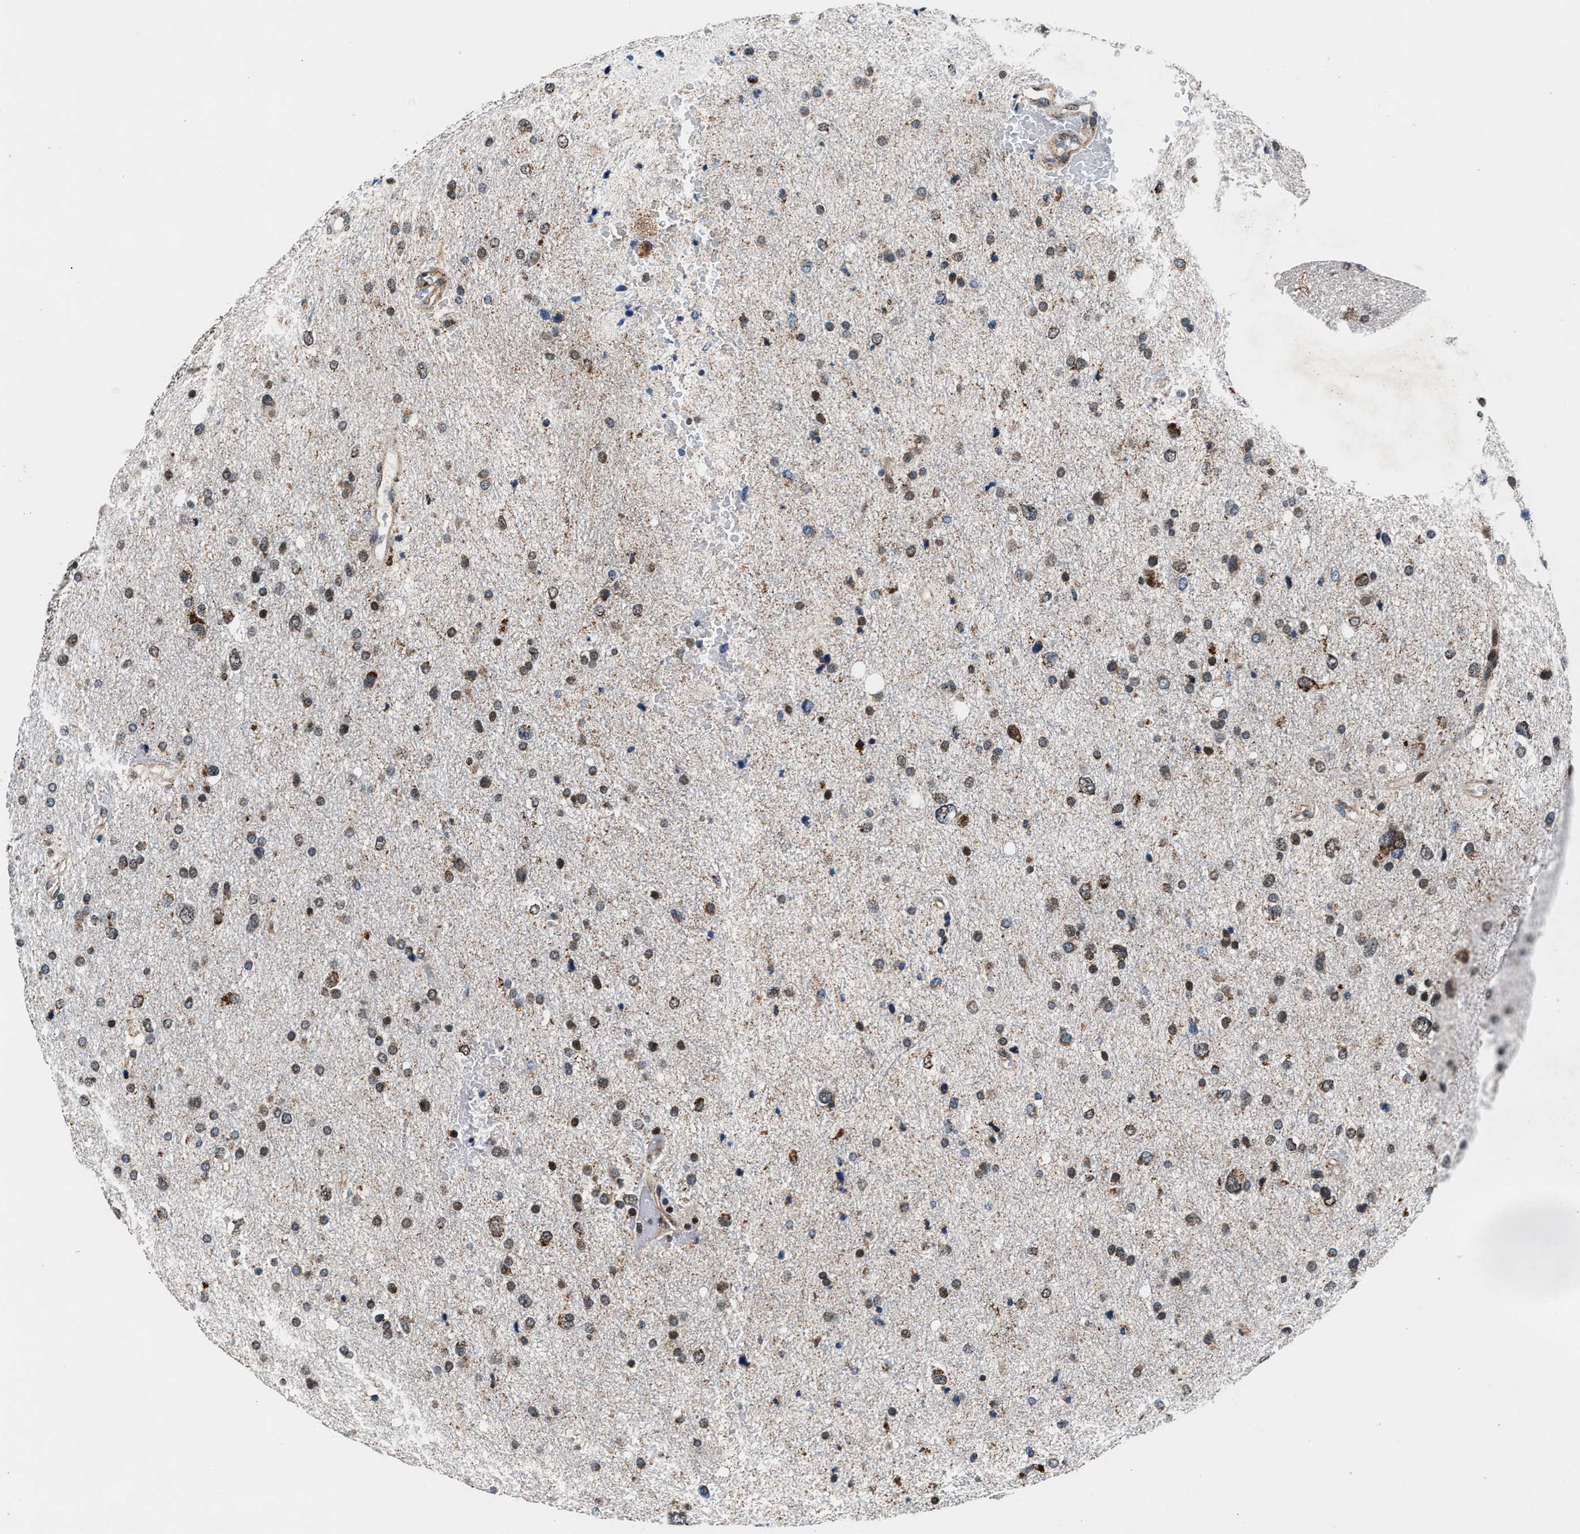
{"staining": {"intensity": "weak", "quantity": ">75%", "location": "cytoplasmic/membranous"}, "tissue": "glioma", "cell_type": "Tumor cells", "image_type": "cancer", "snomed": [{"axis": "morphology", "description": "Glioma, malignant, Low grade"}, {"axis": "topography", "description": "Brain"}], "caption": "Immunohistochemistry micrograph of neoplastic tissue: malignant glioma (low-grade) stained using immunohistochemistry shows low levels of weak protein expression localized specifically in the cytoplasmic/membranous of tumor cells, appearing as a cytoplasmic/membranous brown color.", "gene": "PRRC2B", "patient": {"sex": "female", "age": 37}}